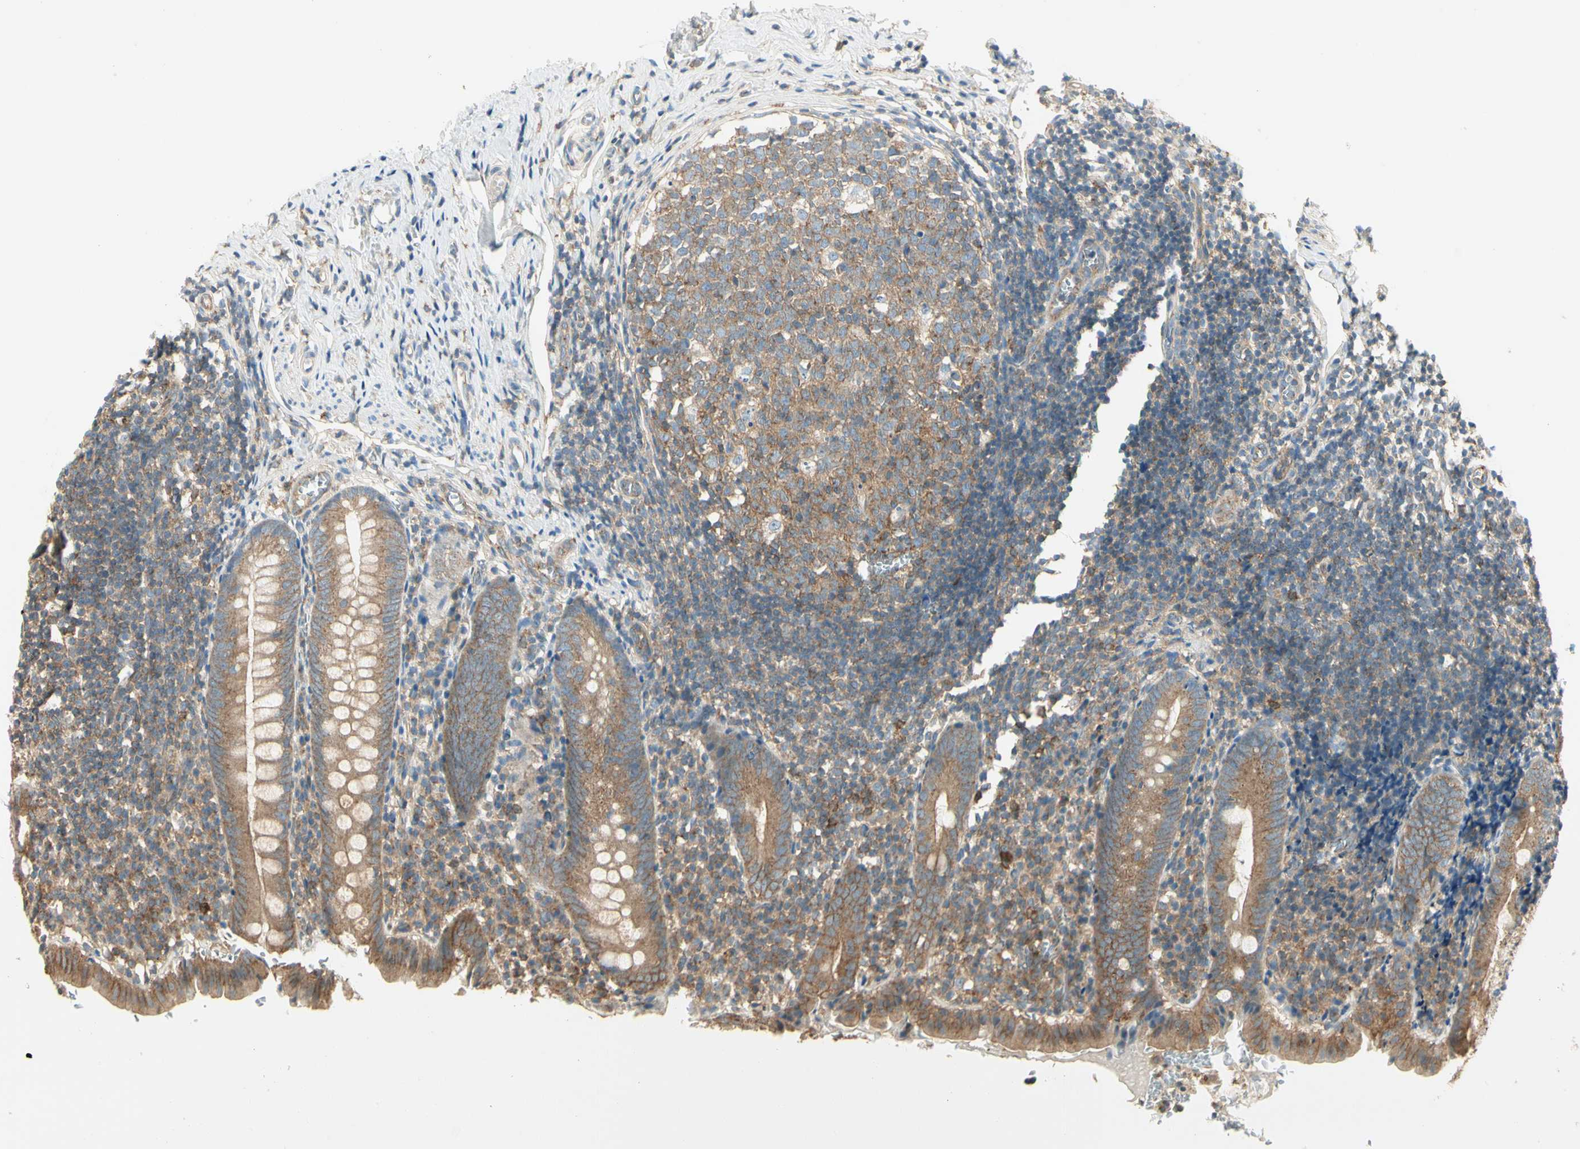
{"staining": {"intensity": "moderate", "quantity": ">75%", "location": "cytoplasmic/membranous"}, "tissue": "appendix", "cell_type": "Glandular cells", "image_type": "normal", "snomed": [{"axis": "morphology", "description": "Normal tissue, NOS"}, {"axis": "topography", "description": "Appendix"}], "caption": "The image demonstrates staining of normal appendix, revealing moderate cytoplasmic/membranous protein positivity (brown color) within glandular cells.", "gene": "AGFG1", "patient": {"sex": "female", "age": 10}}